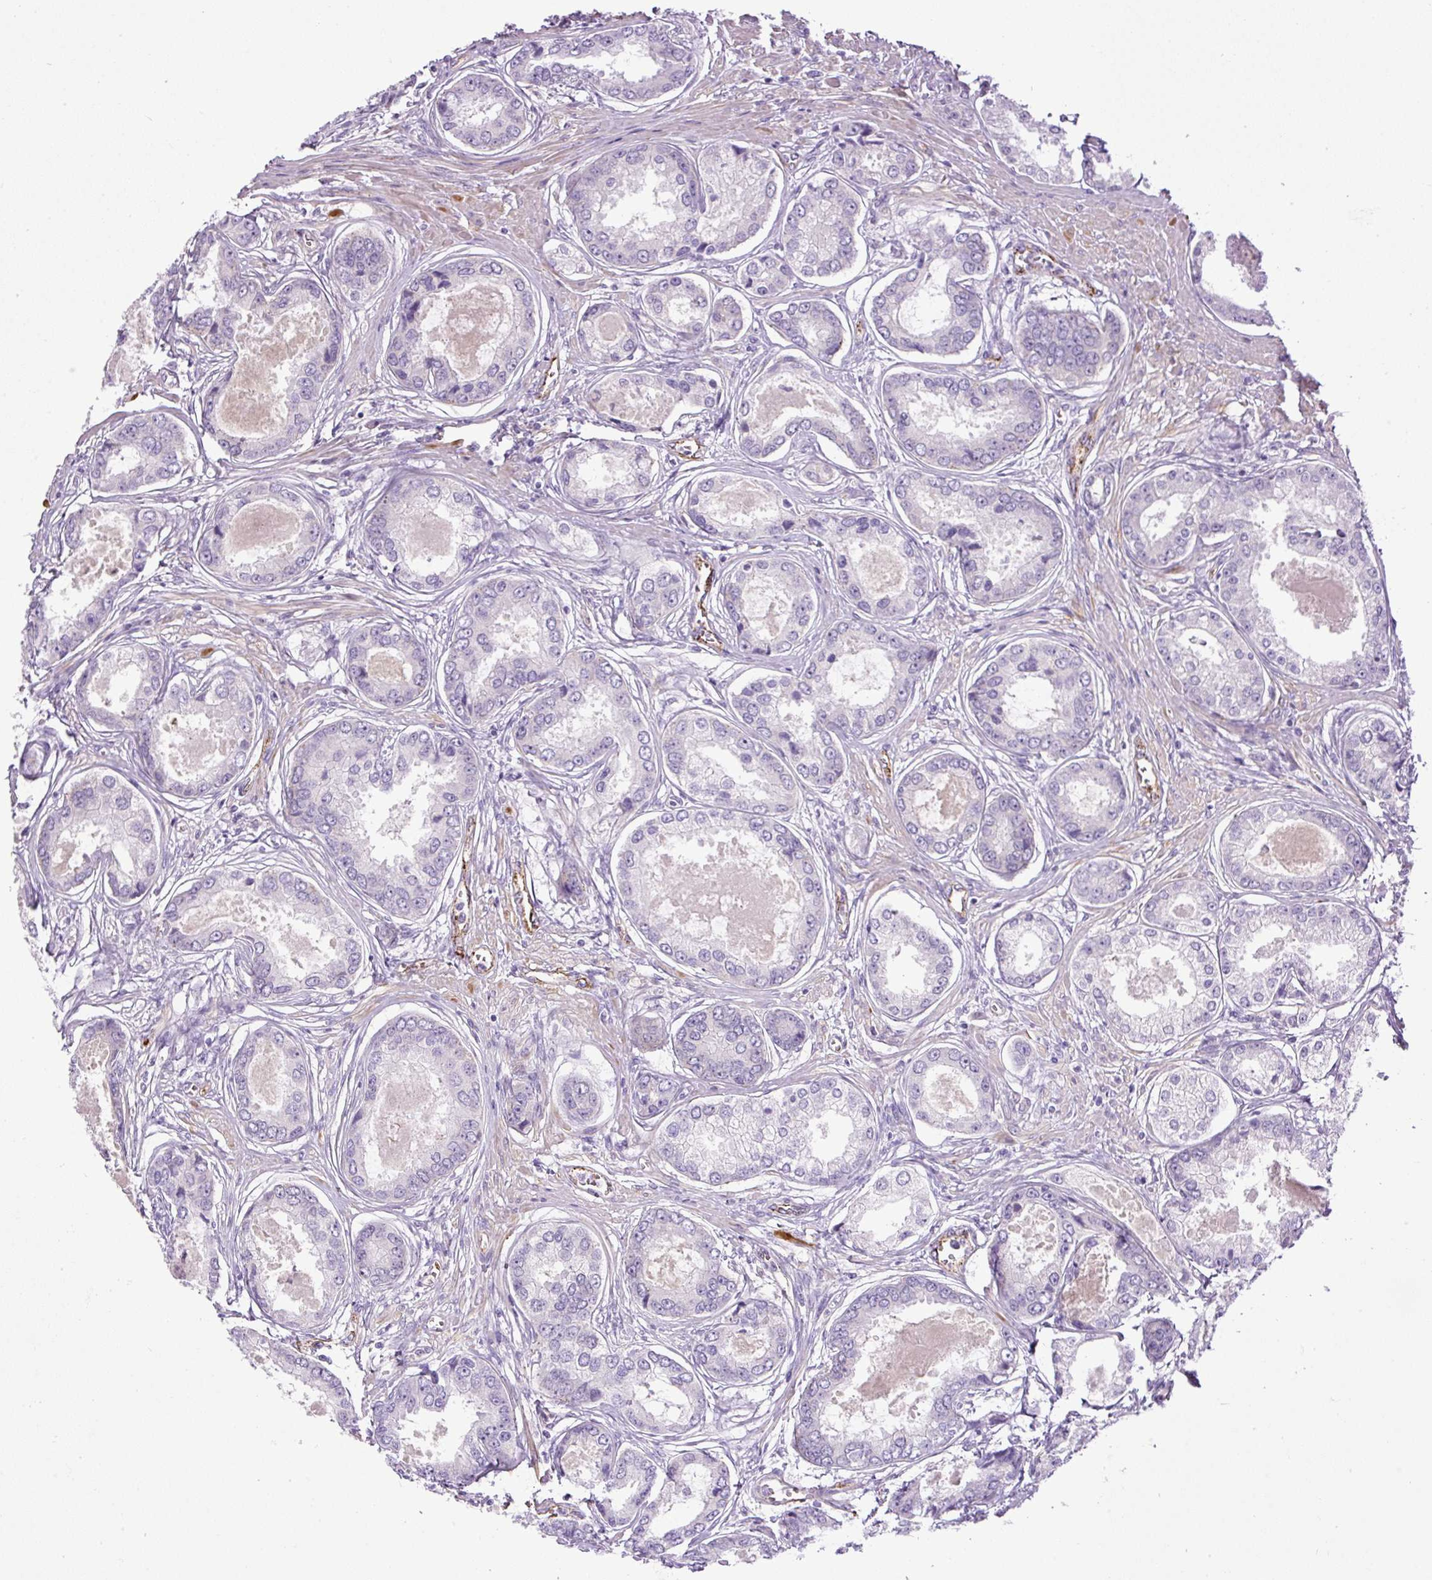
{"staining": {"intensity": "negative", "quantity": "none", "location": "none"}, "tissue": "prostate cancer", "cell_type": "Tumor cells", "image_type": "cancer", "snomed": [{"axis": "morphology", "description": "Adenocarcinoma, Low grade"}, {"axis": "topography", "description": "Prostate"}], "caption": "An immunohistochemistry (IHC) photomicrograph of prostate cancer (low-grade adenocarcinoma) is shown. There is no staining in tumor cells of prostate cancer (low-grade adenocarcinoma).", "gene": "LEFTY2", "patient": {"sex": "male", "age": 68}}